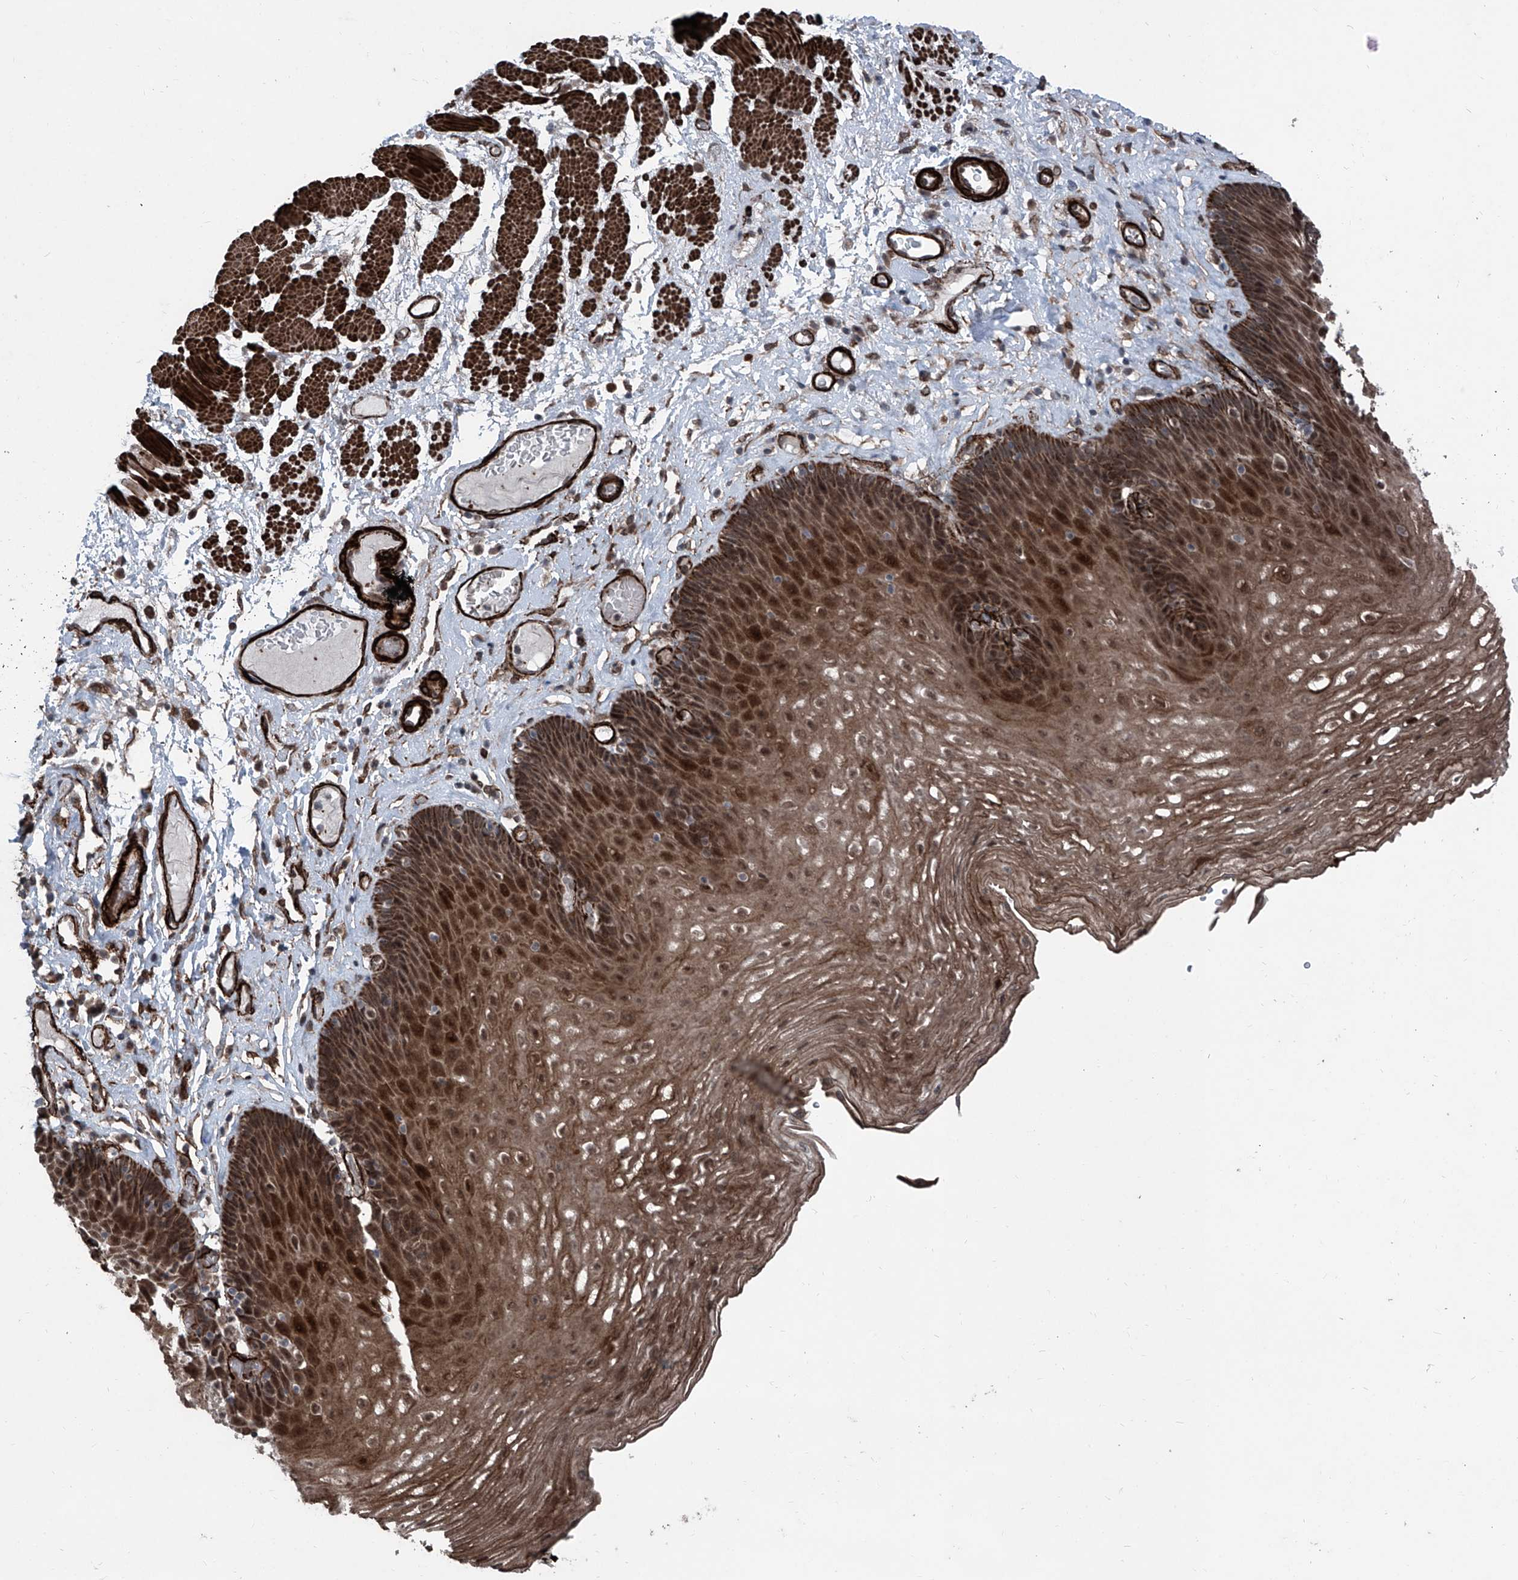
{"staining": {"intensity": "strong", "quantity": ">75%", "location": "cytoplasmic/membranous,nuclear"}, "tissue": "esophagus", "cell_type": "Squamous epithelial cells", "image_type": "normal", "snomed": [{"axis": "morphology", "description": "Normal tissue, NOS"}, {"axis": "topography", "description": "Esophagus"}], "caption": "Immunohistochemical staining of benign esophagus exhibits strong cytoplasmic/membranous,nuclear protein staining in approximately >75% of squamous epithelial cells. The staining is performed using DAB (3,3'-diaminobenzidine) brown chromogen to label protein expression. The nuclei are counter-stained blue using hematoxylin.", "gene": "COA7", "patient": {"sex": "female", "age": 66}}